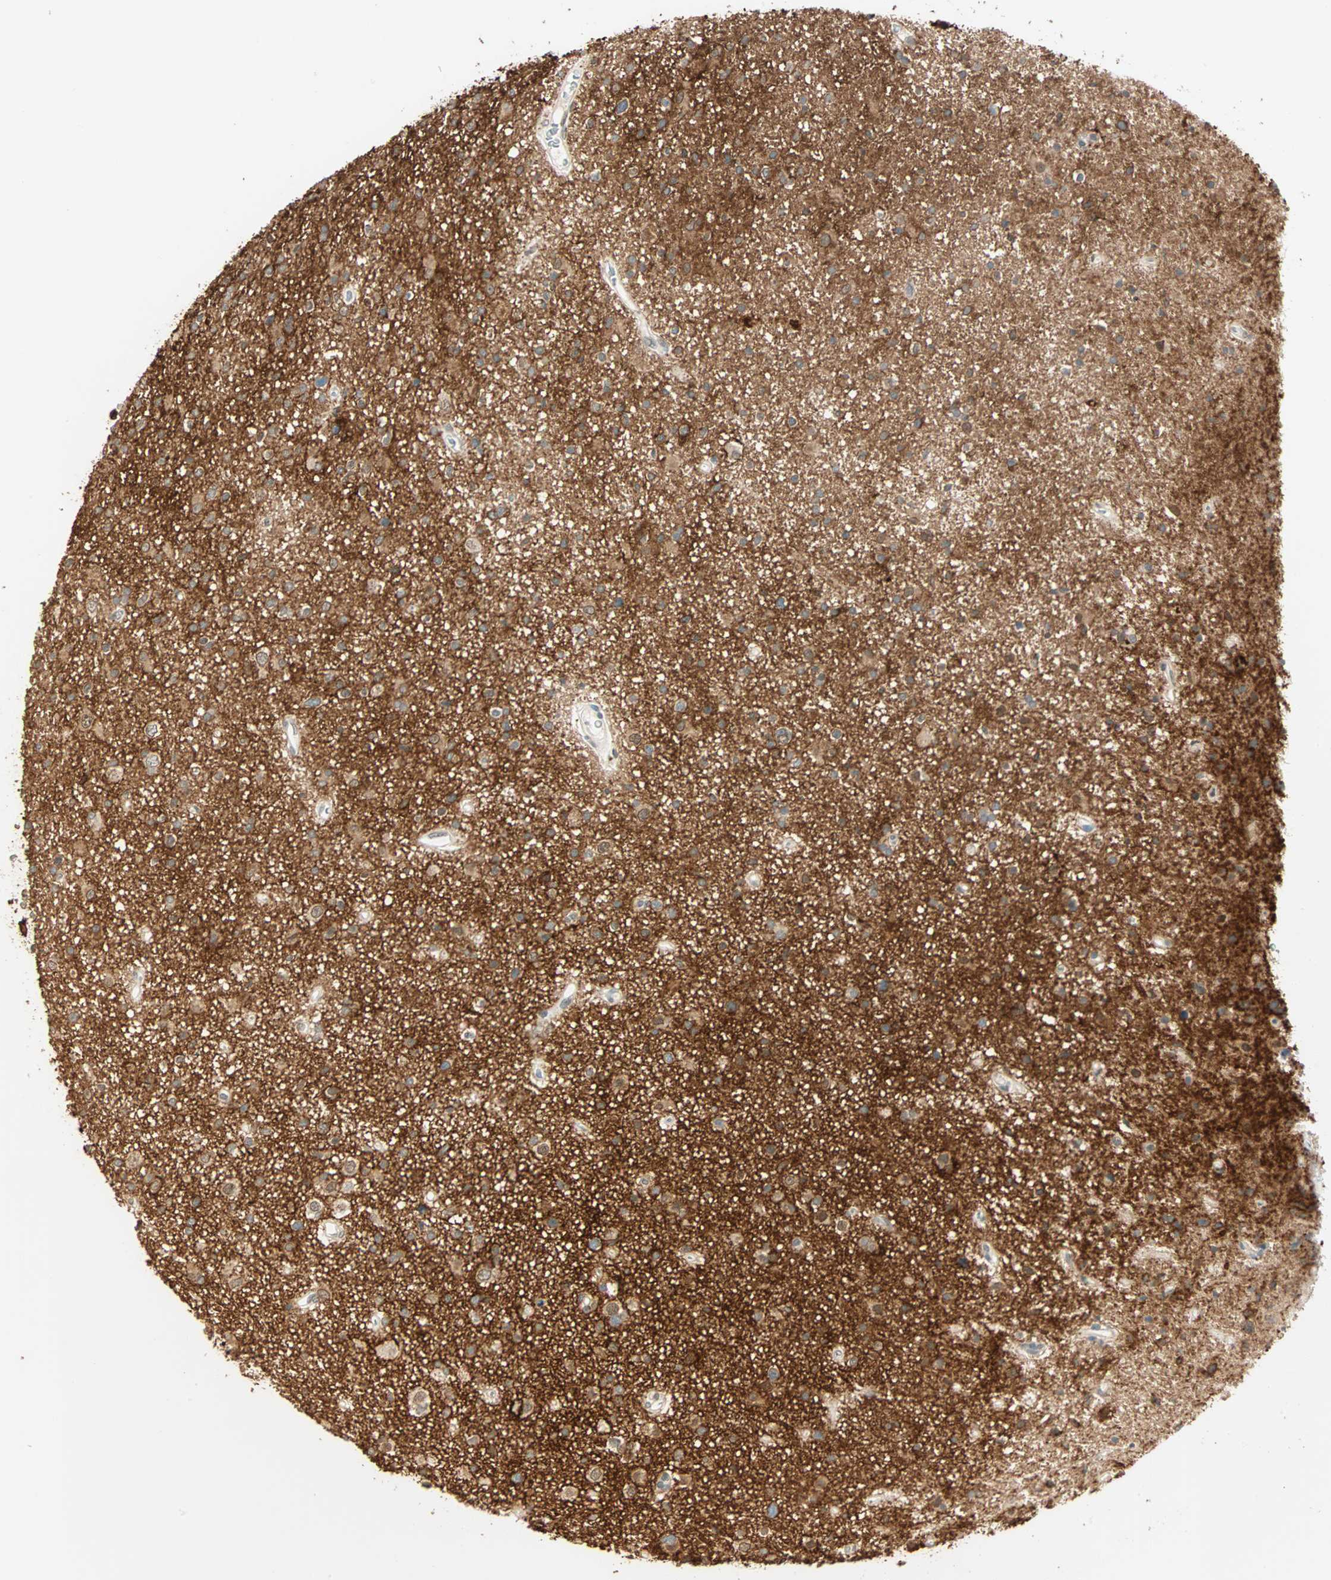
{"staining": {"intensity": "moderate", "quantity": ">75%", "location": "cytoplasmic/membranous"}, "tissue": "glioma", "cell_type": "Tumor cells", "image_type": "cancer", "snomed": [{"axis": "morphology", "description": "Glioma, malignant, High grade"}, {"axis": "topography", "description": "Brain"}], "caption": "Protein positivity by immunohistochemistry displays moderate cytoplasmic/membranous positivity in approximately >75% of tumor cells in high-grade glioma (malignant).", "gene": "BCAN", "patient": {"sex": "male", "age": 33}}